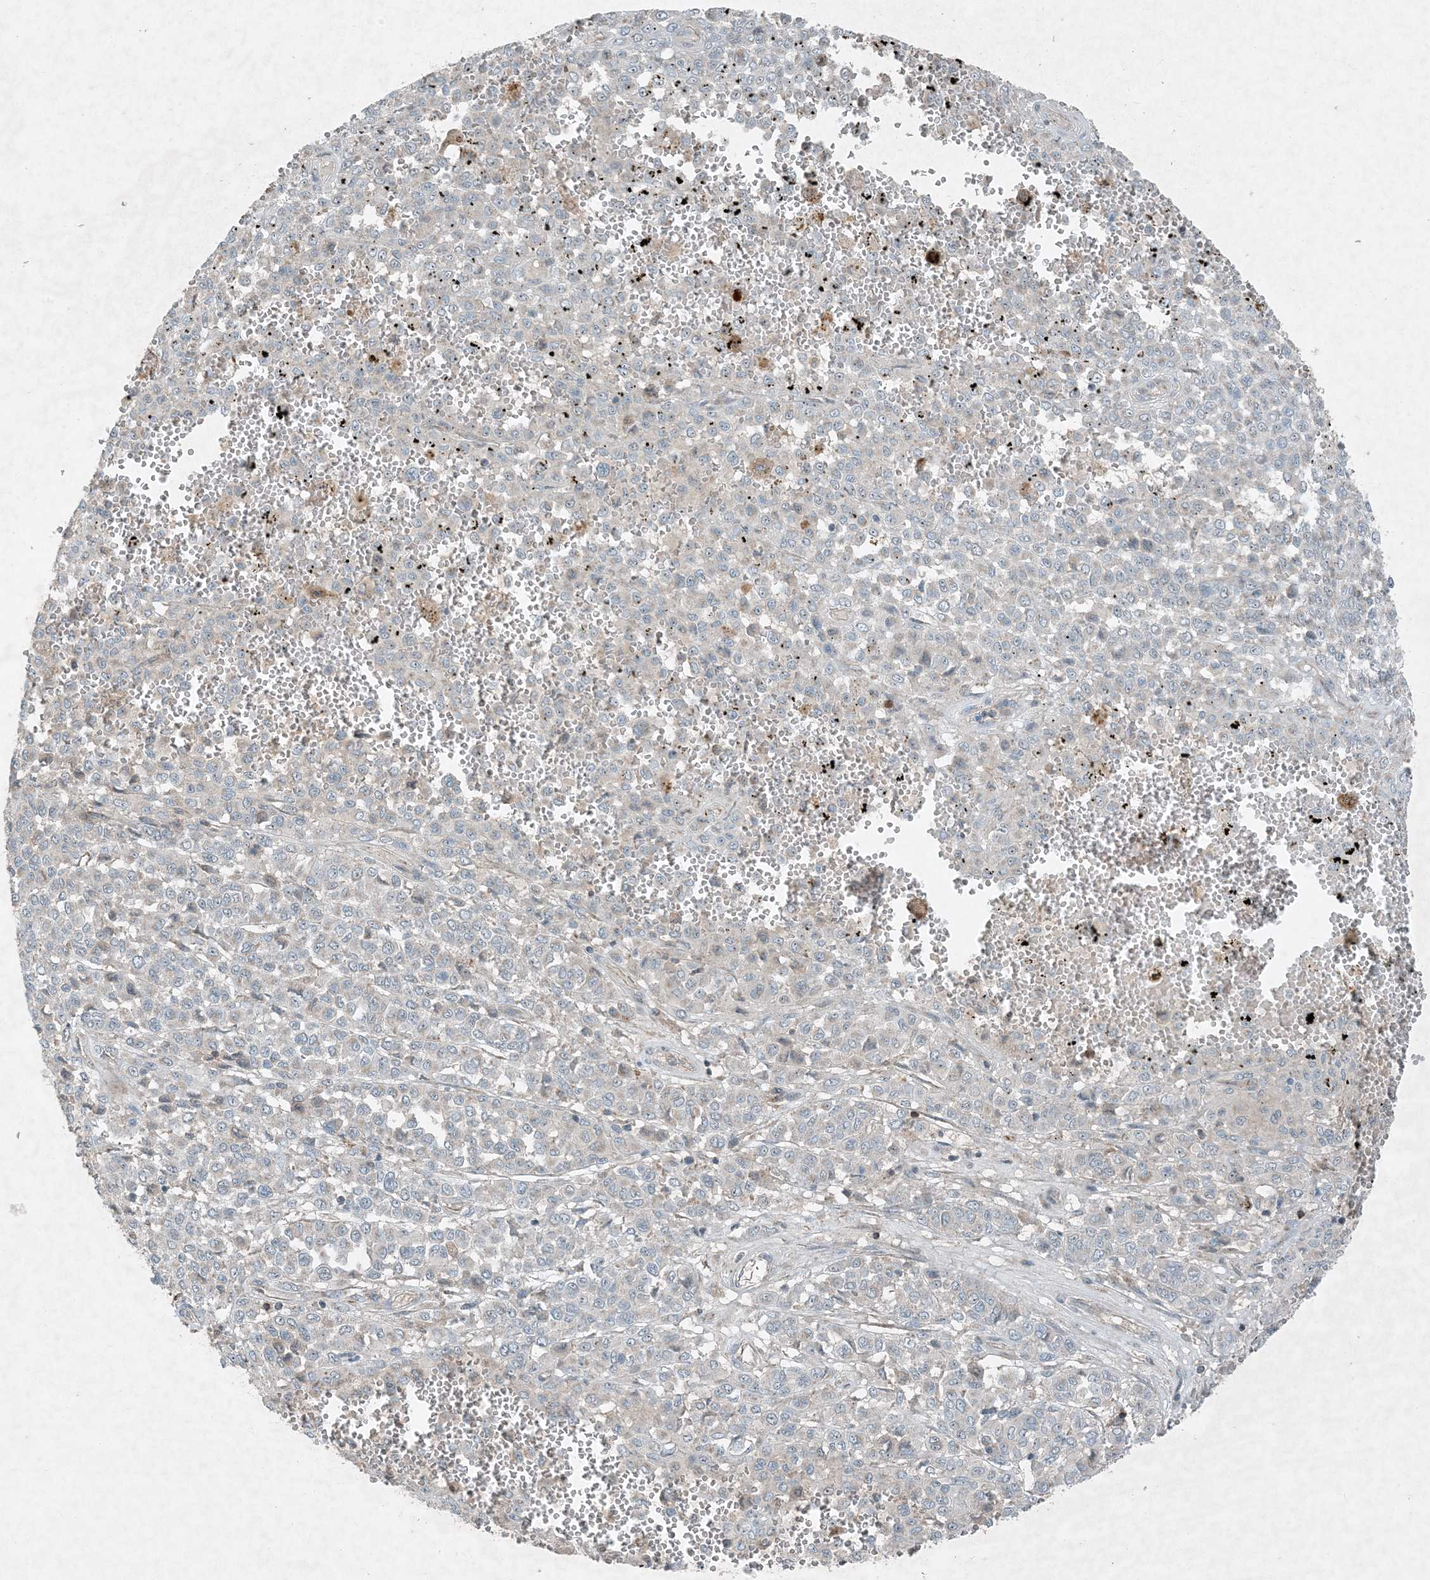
{"staining": {"intensity": "weak", "quantity": "<25%", "location": "nuclear"}, "tissue": "melanoma", "cell_type": "Tumor cells", "image_type": "cancer", "snomed": [{"axis": "morphology", "description": "Malignant melanoma, Metastatic site"}, {"axis": "topography", "description": "Pancreas"}], "caption": "Photomicrograph shows no significant protein staining in tumor cells of melanoma.", "gene": "MITD1", "patient": {"sex": "female", "age": 30}}